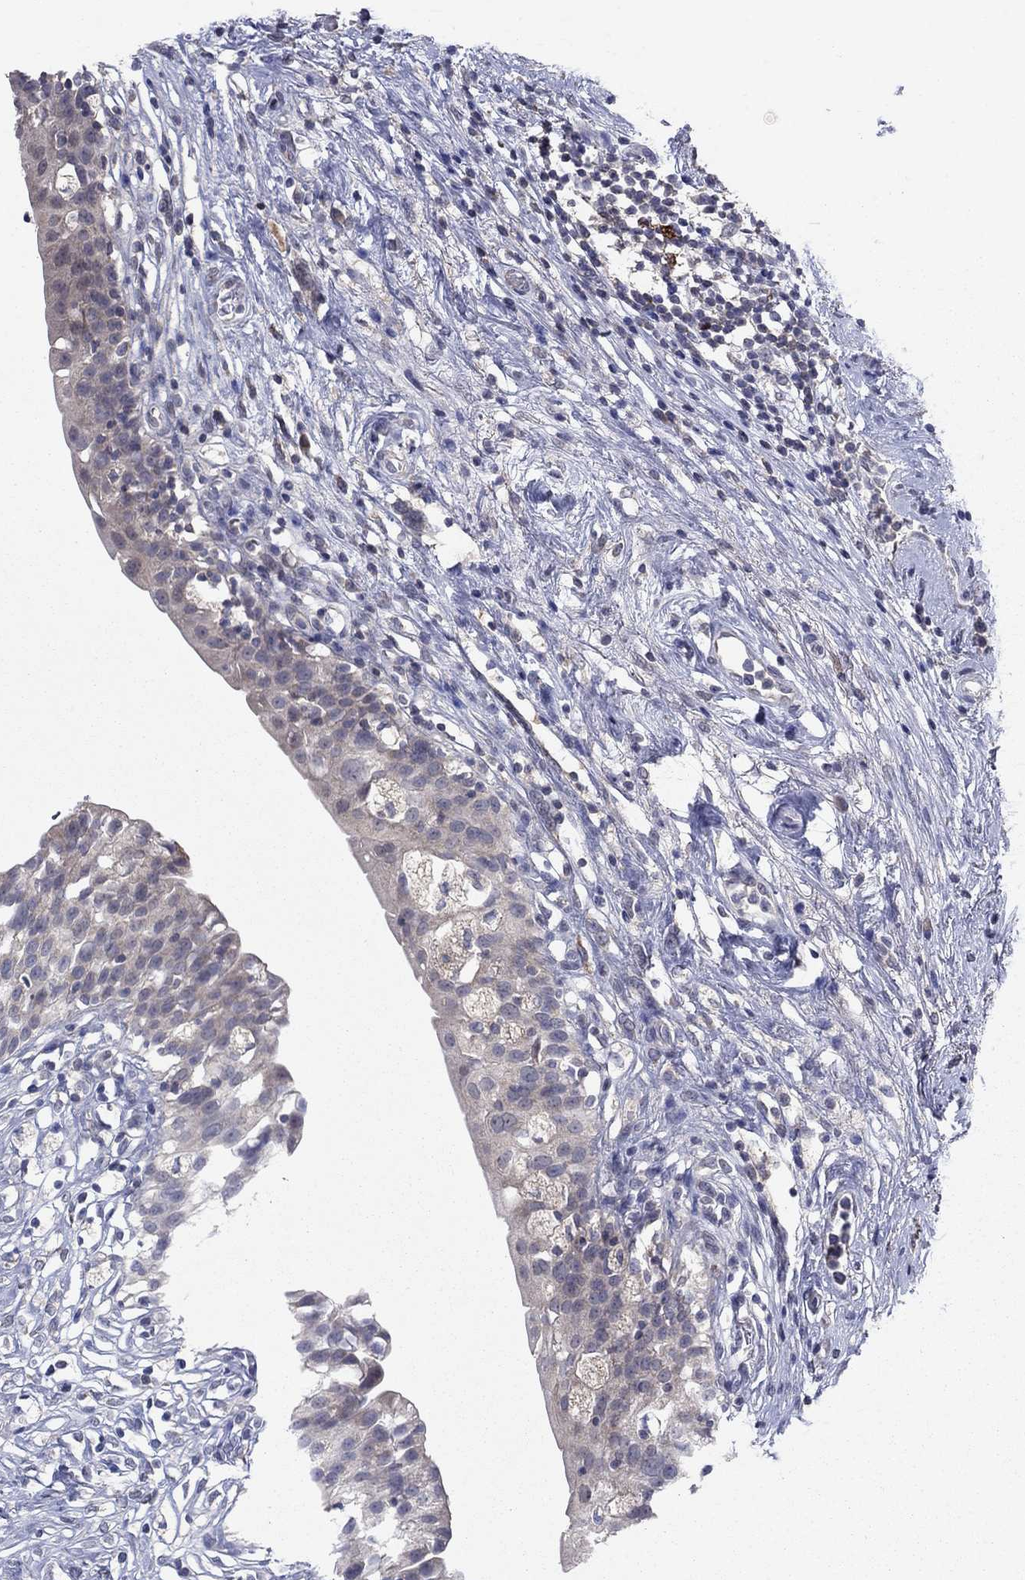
{"staining": {"intensity": "moderate", "quantity": "25%-75%", "location": "cytoplasmic/membranous"}, "tissue": "urinary bladder", "cell_type": "Urothelial cells", "image_type": "normal", "snomed": [{"axis": "morphology", "description": "Normal tissue, NOS"}, {"axis": "topography", "description": "Urinary bladder"}], "caption": "Brown immunohistochemical staining in normal urinary bladder exhibits moderate cytoplasmic/membranous expression in about 25%-75% of urothelial cells.", "gene": "GRHPR", "patient": {"sex": "male", "age": 76}}